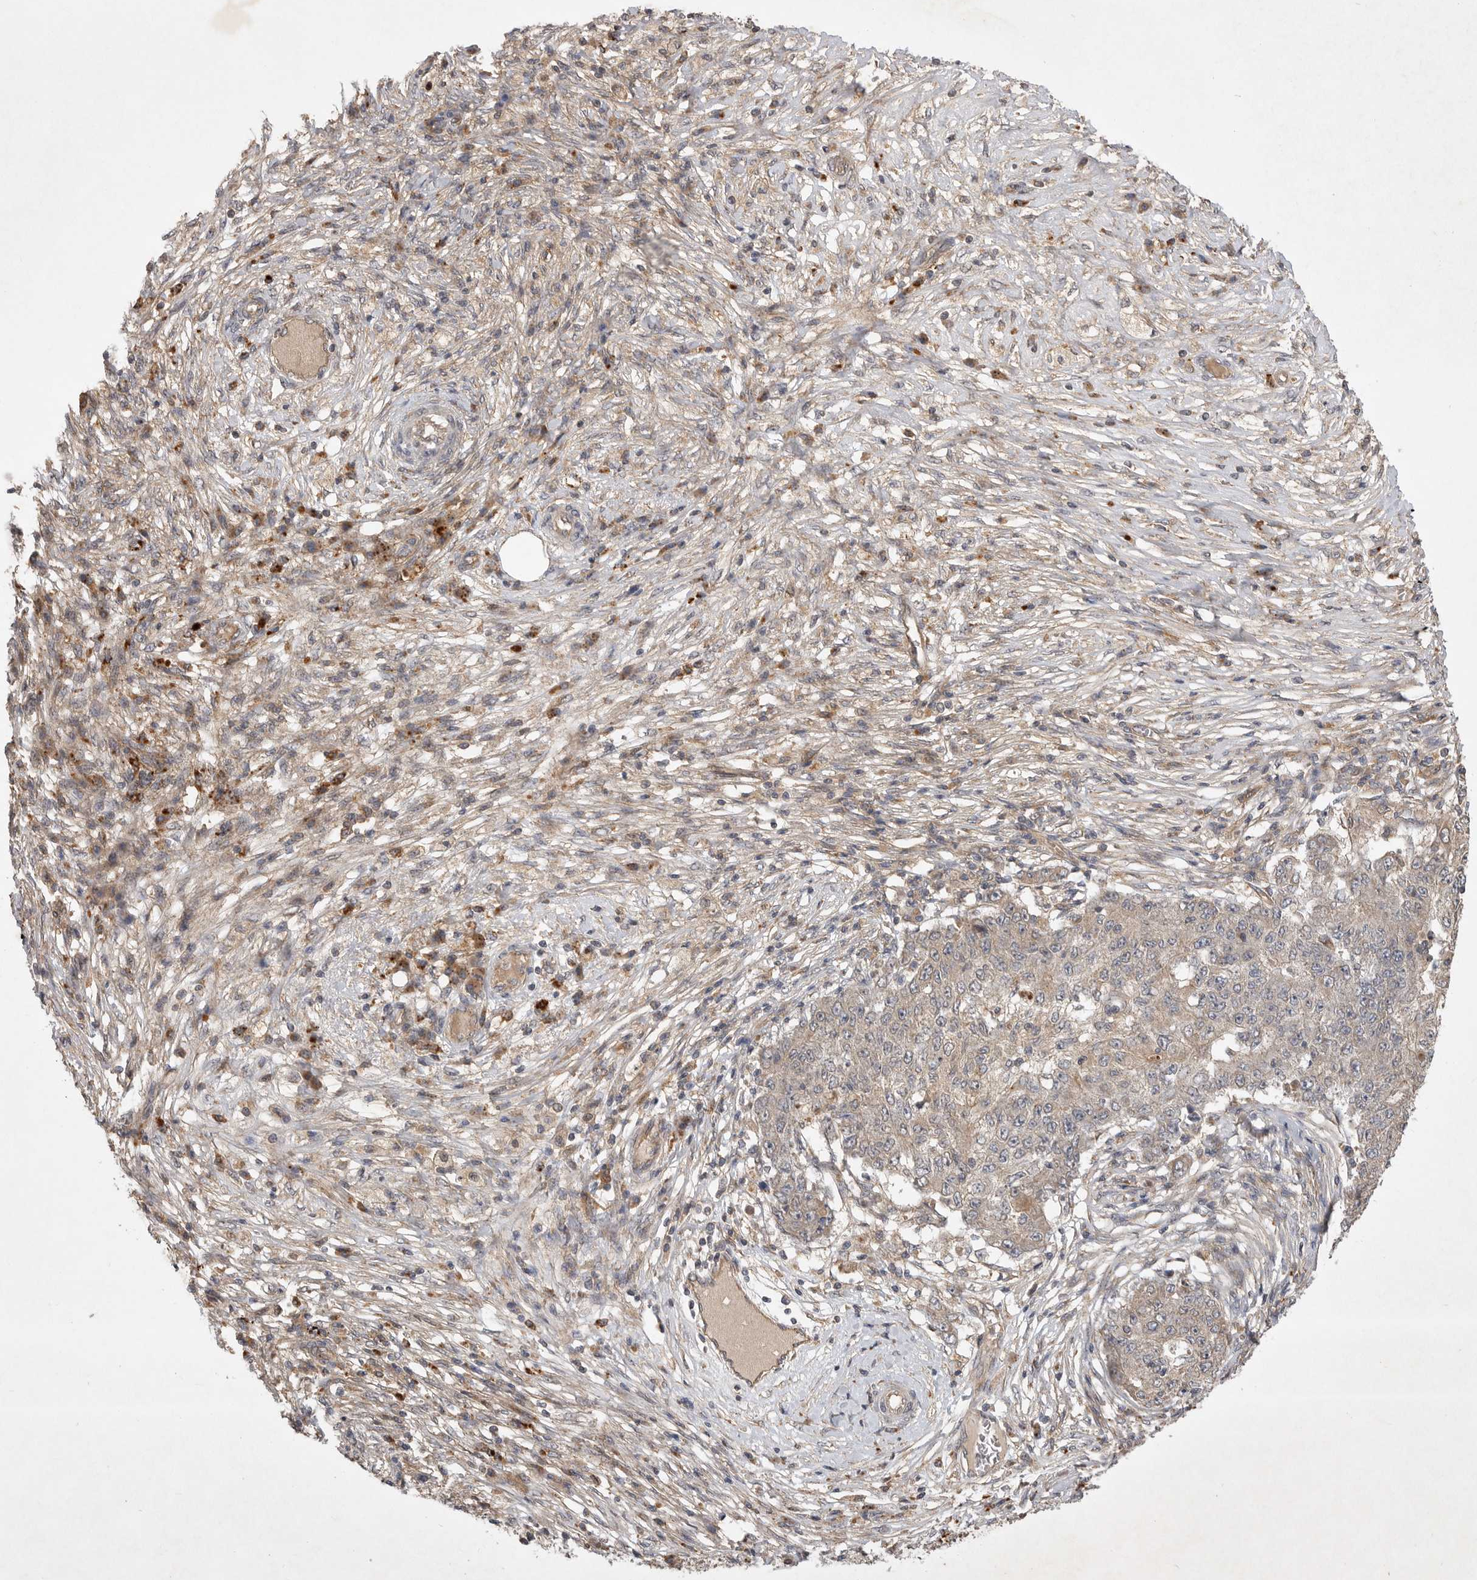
{"staining": {"intensity": "weak", "quantity": "25%-75%", "location": "cytoplasmic/membranous"}, "tissue": "ovarian cancer", "cell_type": "Tumor cells", "image_type": "cancer", "snomed": [{"axis": "morphology", "description": "Carcinoma, endometroid"}, {"axis": "topography", "description": "Ovary"}], "caption": "The immunohistochemical stain labels weak cytoplasmic/membranous staining in tumor cells of ovarian endometroid carcinoma tissue.", "gene": "ZNF232", "patient": {"sex": "female", "age": 42}}